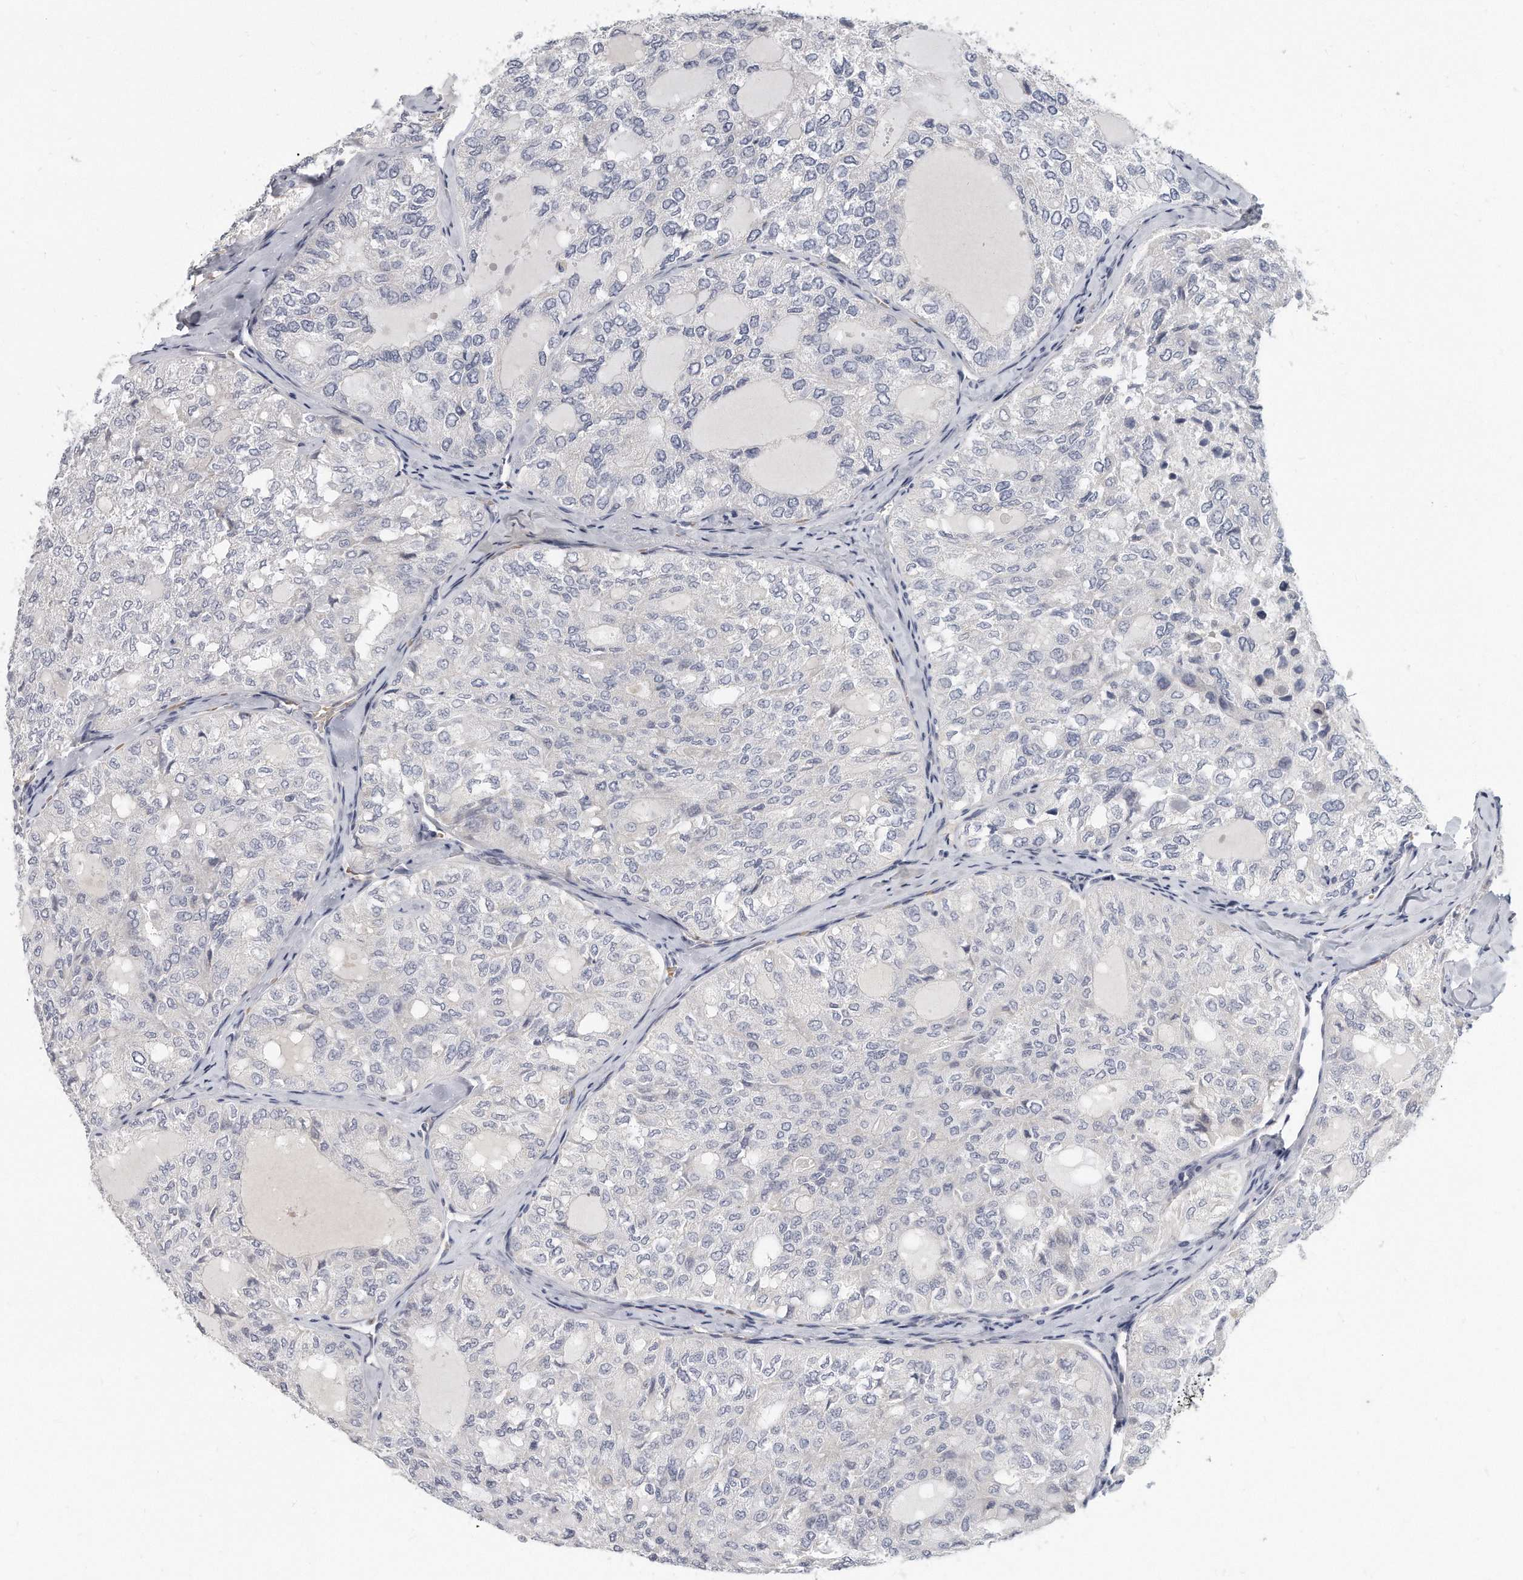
{"staining": {"intensity": "negative", "quantity": "none", "location": "none"}, "tissue": "thyroid cancer", "cell_type": "Tumor cells", "image_type": "cancer", "snomed": [{"axis": "morphology", "description": "Follicular adenoma carcinoma, NOS"}, {"axis": "topography", "description": "Thyroid gland"}], "caption": "A histopathology image of human thyroid cancer is negative for staining in tumor cells.", "gene": "PLEKHA6", "patient": {"sex": "male", "age": 75}}